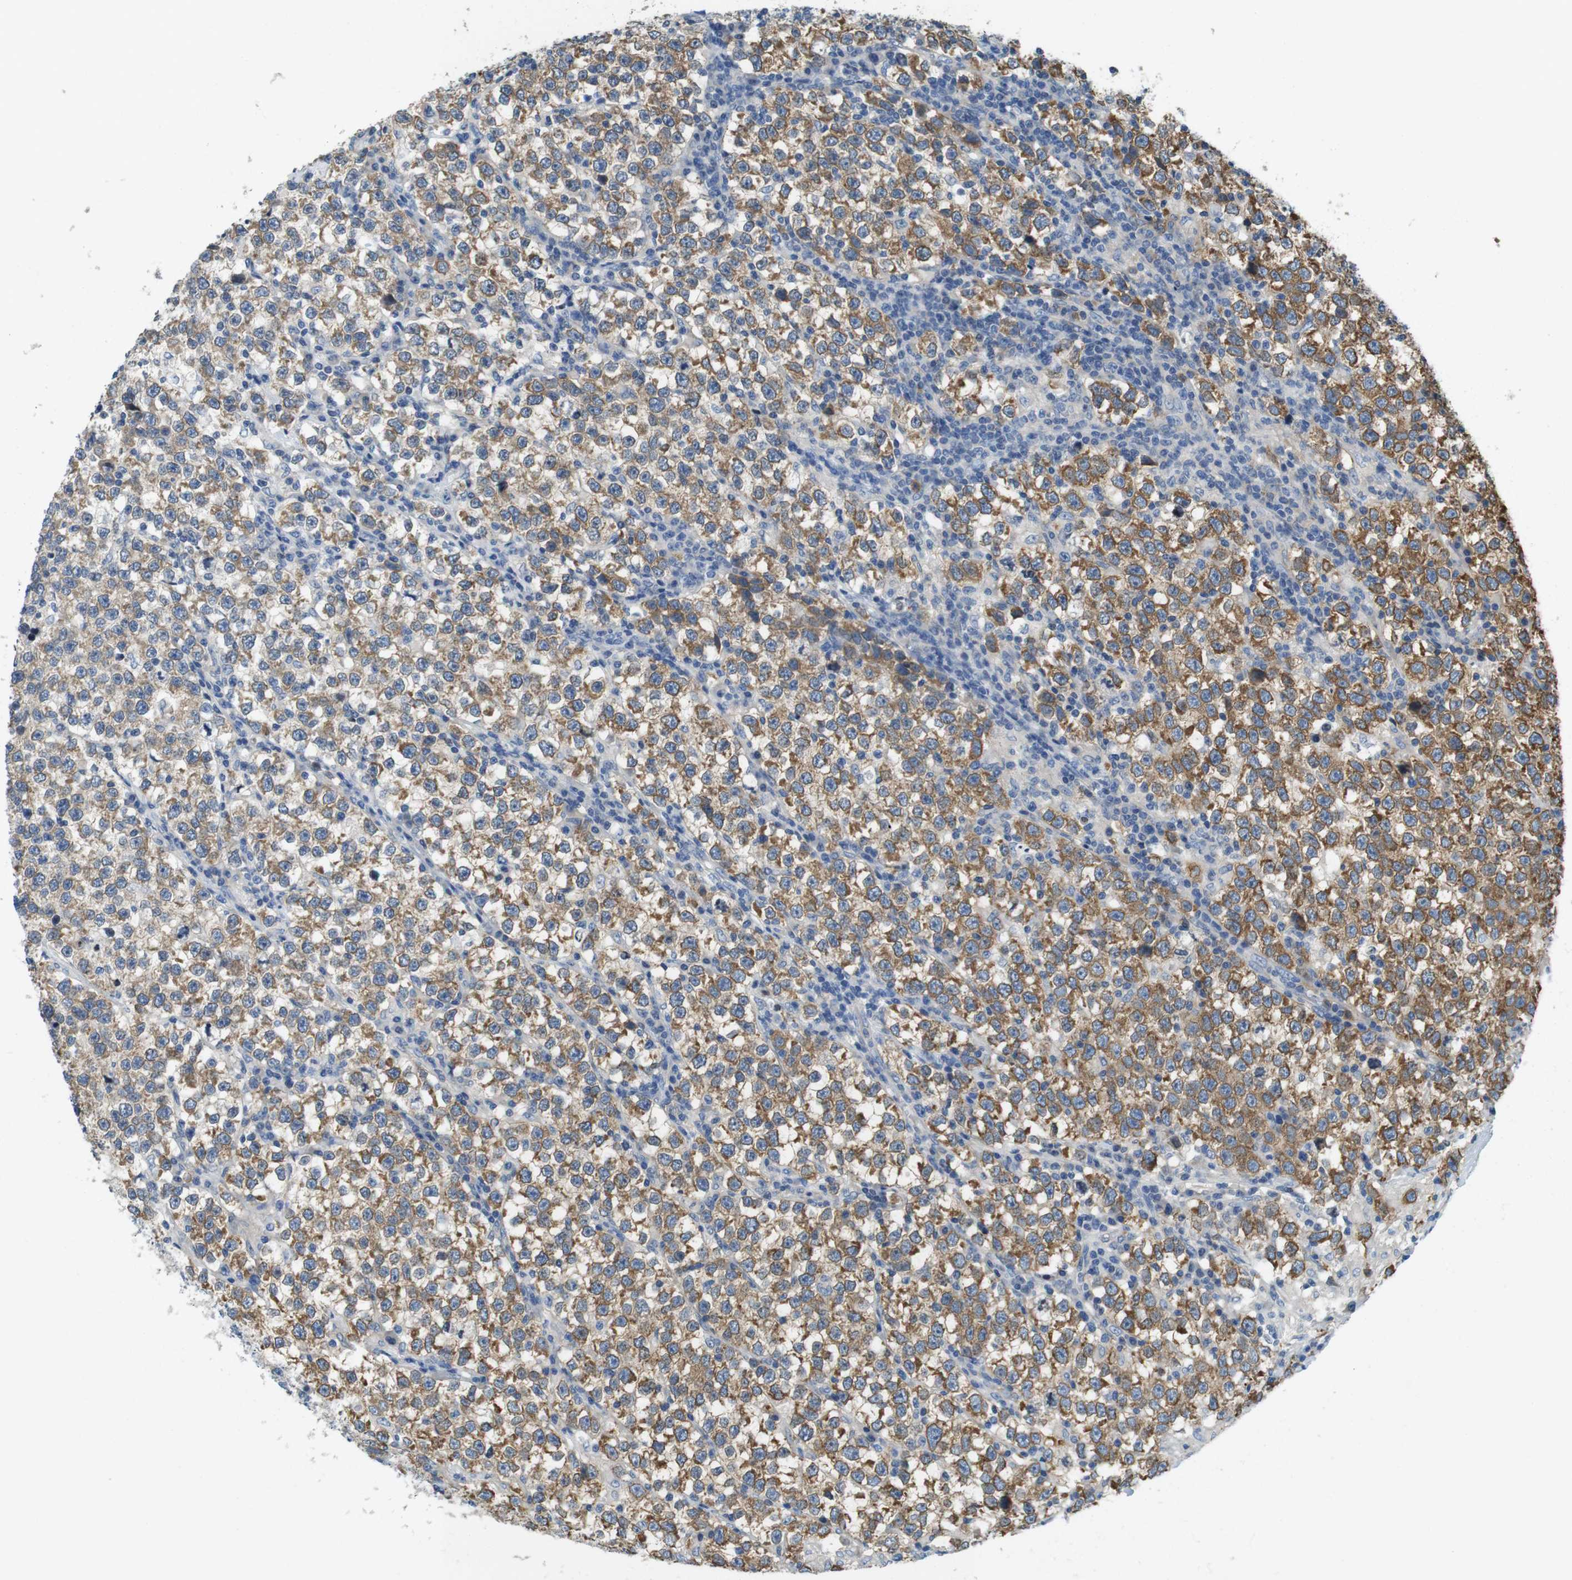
{"staining": {"intensity": "moderate", "quantity": ">75%", "location": "cytoplasmic/membranous"}, "tissue": "testis cancer", "cell_type": "Tumor cells", "image_type": "cancer", "snomed": [{"axis": "morphology", "description": "Normal tissue, NOS"}, {"axis": "morphology", "description": "Seminoma, NOS"}, {"axis": "topography", "description": "Testis"}], "caption": "The immunohistochemical stain labels moderate cytoplasmic/membranous staining in tumor cells of testis seminoma tissue. (Stains: DAB (3,3'-diaminobenzidine) in brown, nuclei in blue, Microscopy: brightfield microscopy at high magnification).", "gene": "PCDH10", "patient": {"sex": "male", "age": 43}}